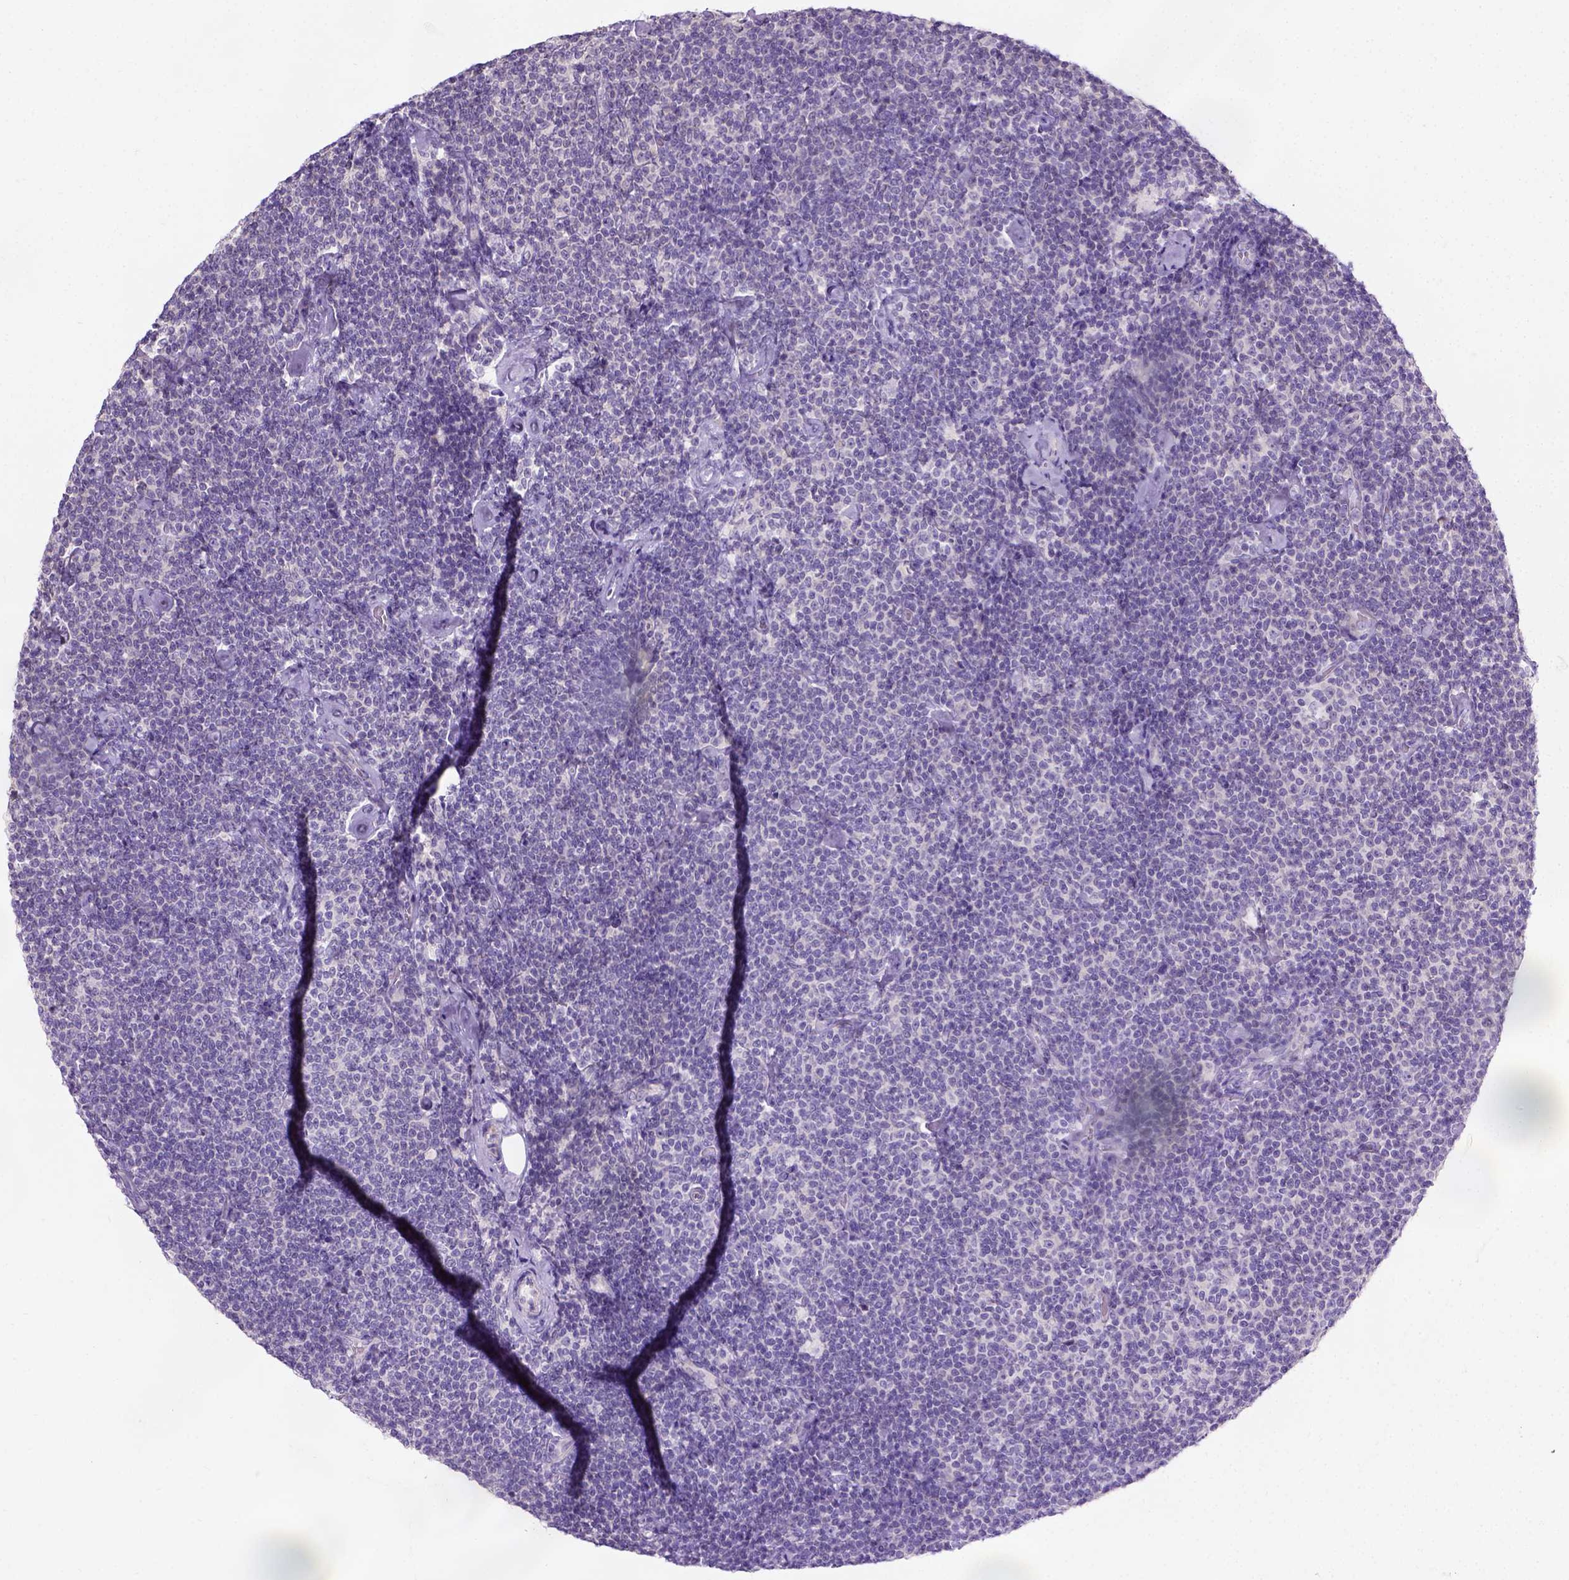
{"staining": {"intensity": "negative", "quantity": "none", "location": "none"}, "tissue": "lymphoma", "cell_type": "Tumor cells", "image_type": "cancer", "snomed": [{"axis": "morphology", "description": "Malignant lymphoma, non-Hodgkin's type, Low grade"}, {"axis": "topography", "description": "Lymph node"}], "caption": "The IHC histopathology image has no significant positivity in tumor cells of malignant lymphoma, non-Hodgkin's type (low-grade) tissue.", "gene": "C20orf144", "patient": {"sex": "male", "age": 81}}